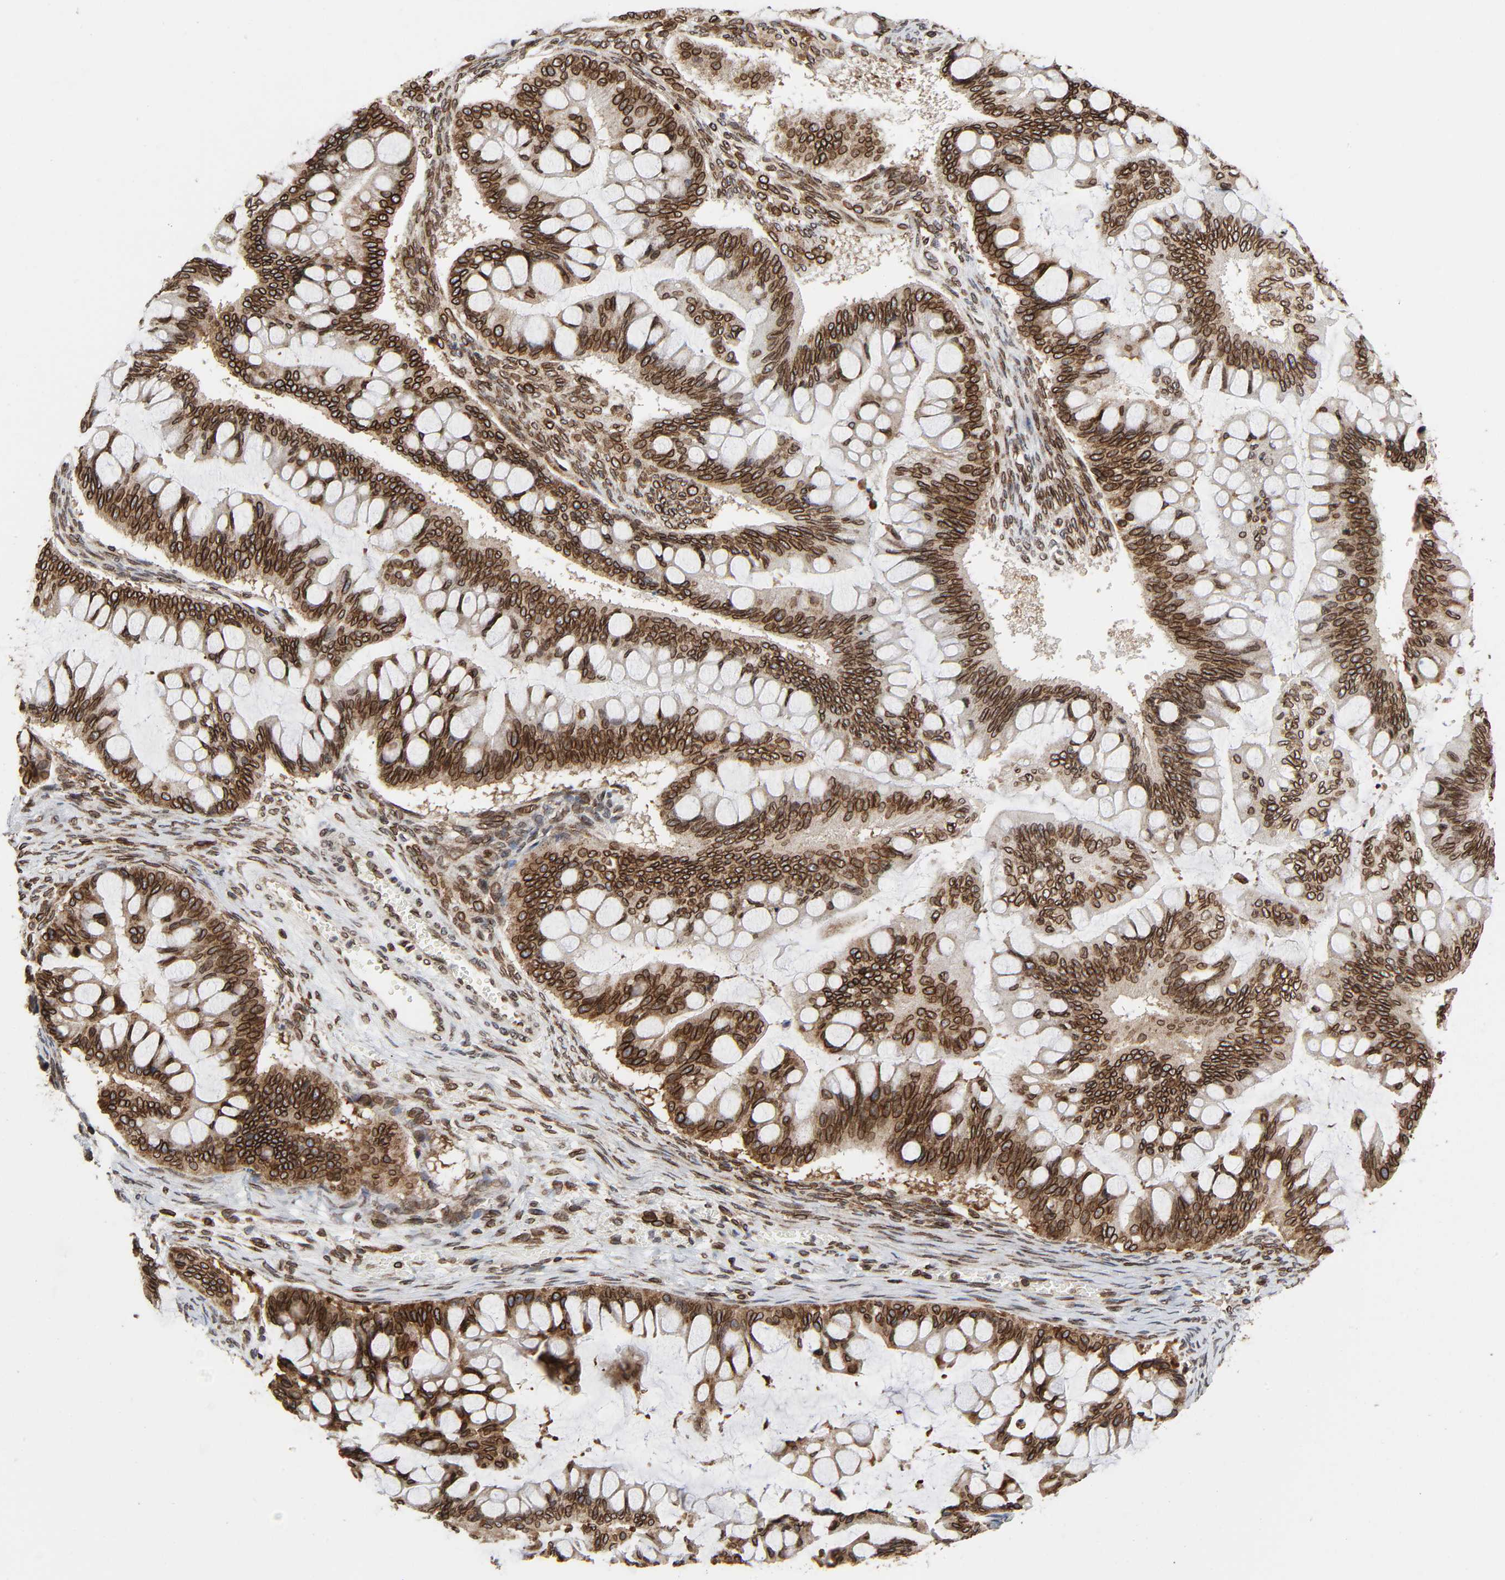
{"staining": {"intensity": "strong", "quantity": ">75%", "location": "cytoplasmic/membranous,nuclear"}, "tissue": "ovarian cancer", "cell_type": "Tumor cells", "image_type": "cancer", "snomed": [{"axis": "morphology", "description": "Cystadenocarcinoma, mucinous, NOS"}, {"axis": "topography", "description": "Ovary"}], "caption": "Protein expression by immunohistochemistry (IHC) reveals strong cytoplasmic/membranous and nuclear positivity in approximately >75% of tumor cells in mucinous cystadenocarcinoma (ovarian).", "gene": "RANGAP1", "patient": {"sex": "female", "age": 73}}